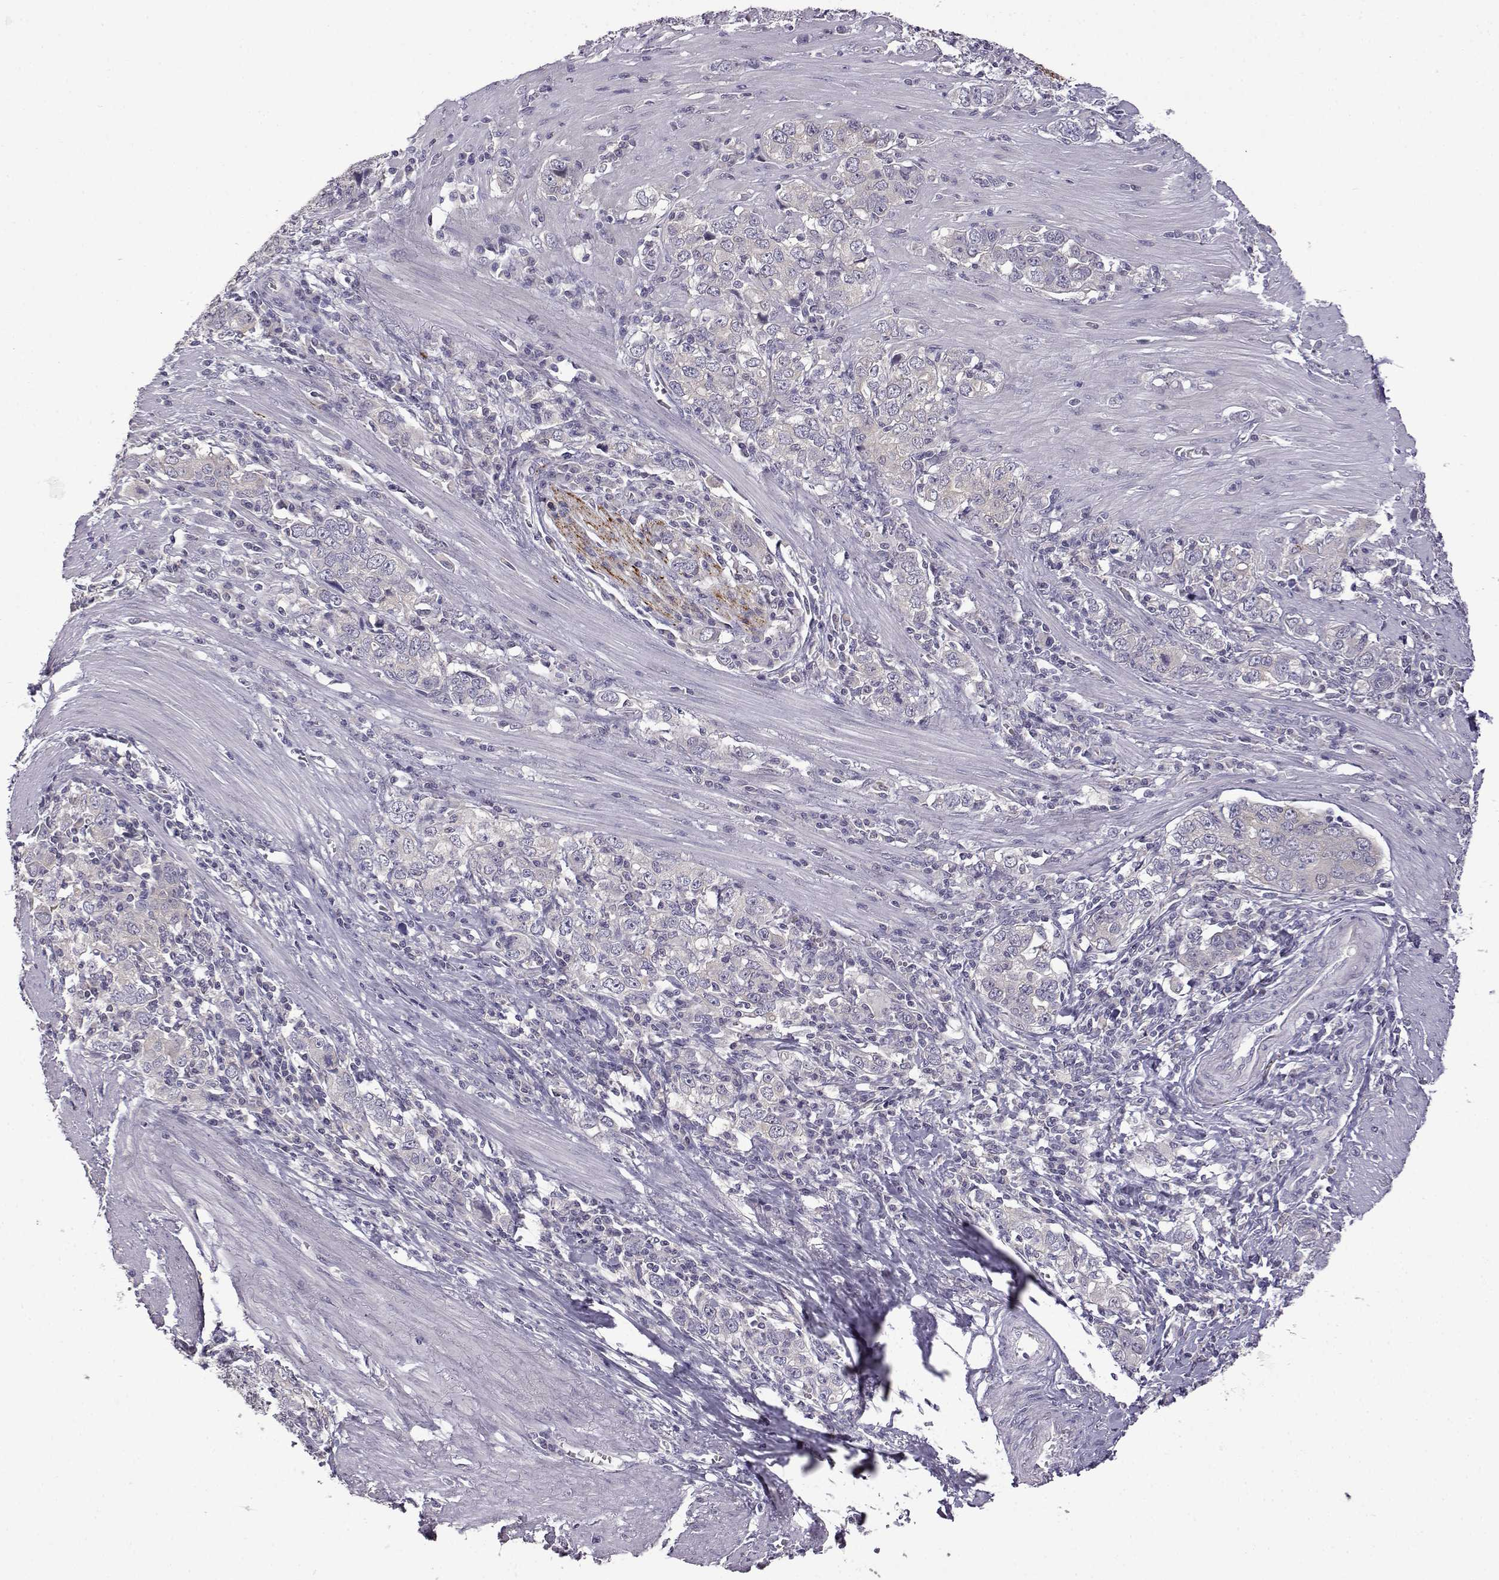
{"staining": {"intensity": "negative", "quantity": "none", "location": "none"}, "tissue": "stomach cancer", "cell_type": "Tumor cells", "image_type": "cancer", "snomed": [{"axis": "morphology", "description": "Adenocarcinoma, NOS"}, {"axis": "topography", "description": "Stomach, lower"}], "caption": "Adenocarcinoma (stomach) was stained to show a protein in brown. There is no significant positivity in tumor cells.", "gene": "VGF", "patient": {"sex": "female", "age": 72}}